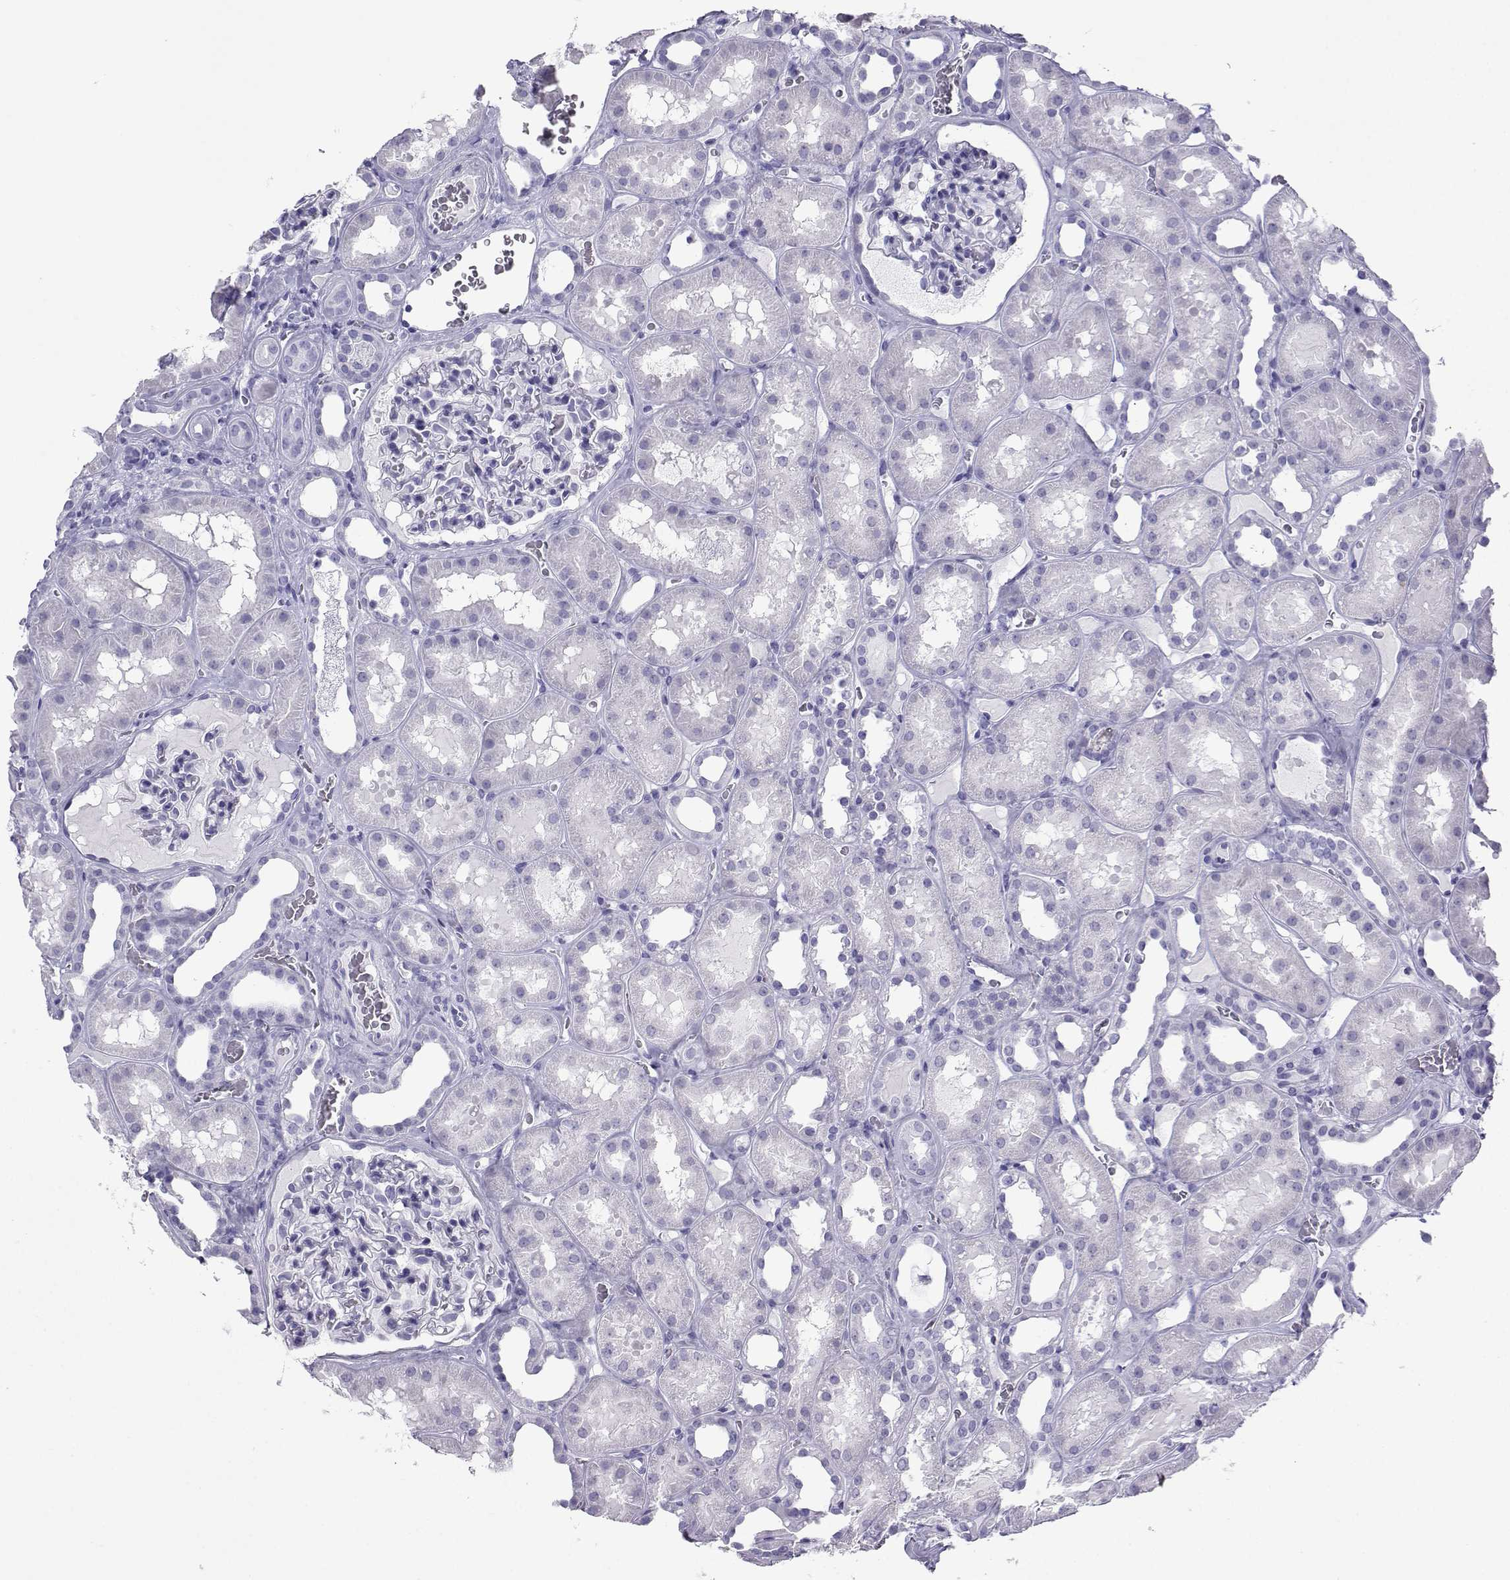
{"staining": {"intensity": "negative", "quantity": "none", "location": "none"}, "tissue": "kidney", "cell_type": "Cells in glomeruli", "image_type": "normal", "snomed": [{"axis": "morphology", "description": "Normal tissue, NOS"}, {"axis": "topography", "description": "Kidney"}], "caption": "The image displays no significant expression in cells in glomeruli of kidney.", "gene": "LORICRIN", "patient": {"sex": "female", "age": 41}}